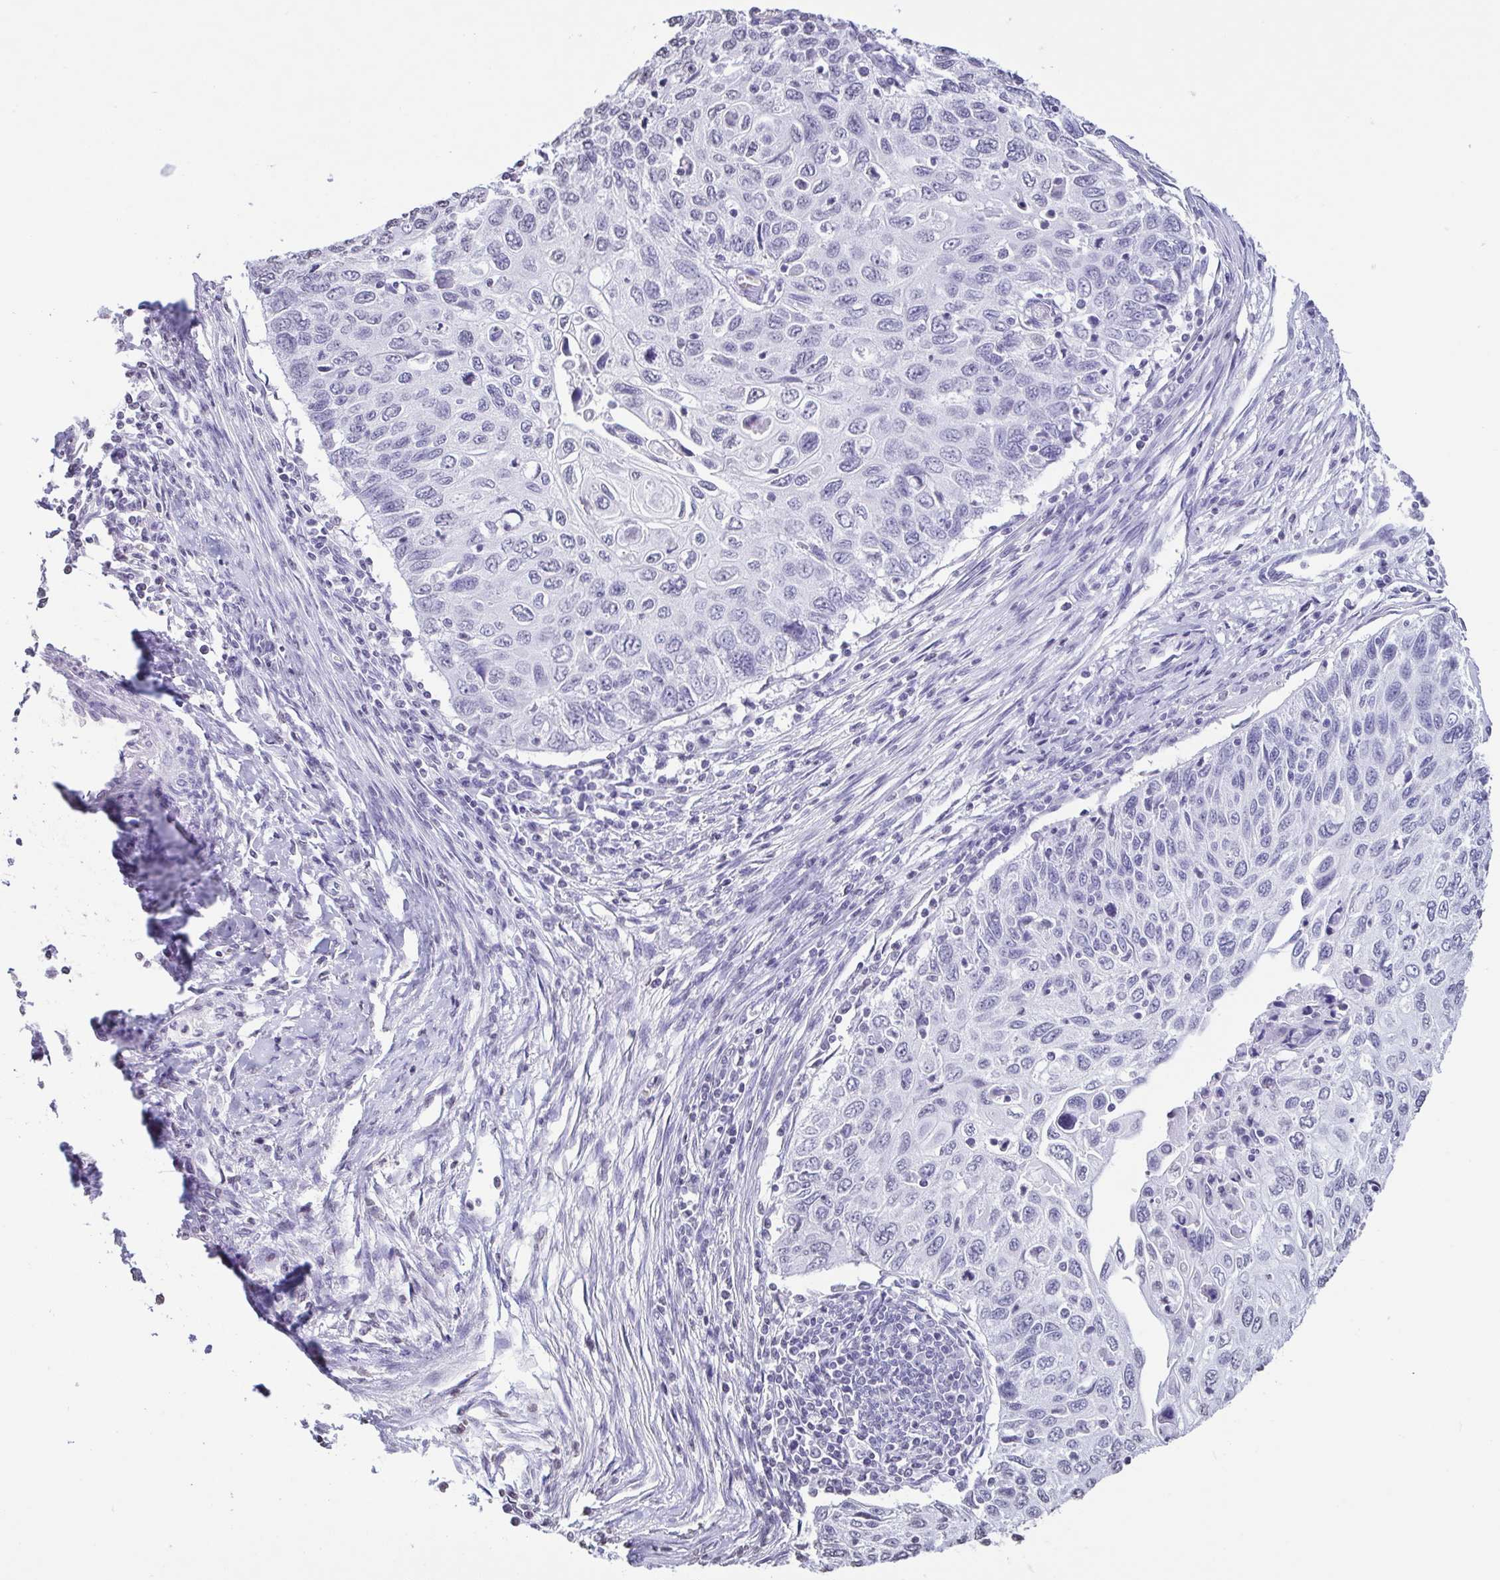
{"staining": {"intensity": "negative", "quantity": "none", "location": "none"}, "tissue": "cervical cancer", "cell_type": "Tumor cells", "image_type": "cancer", "snomed": [{"axis": "morphology", "description": "Squamous cell carcinoma, NOS"}, {"axis": "topography", "description": "Cervix"}], "caption": "Immunohistochemistry (IHC) photomicrograph of neoplastic tissue: squamous cell carcinoma (cervical) stained with DAB (3,3'-diaminobenzidine) reveals no significant protein expression in tumor cells.", "gene": "VCY1B", "patient": {"sex": "female", "age": 70}}